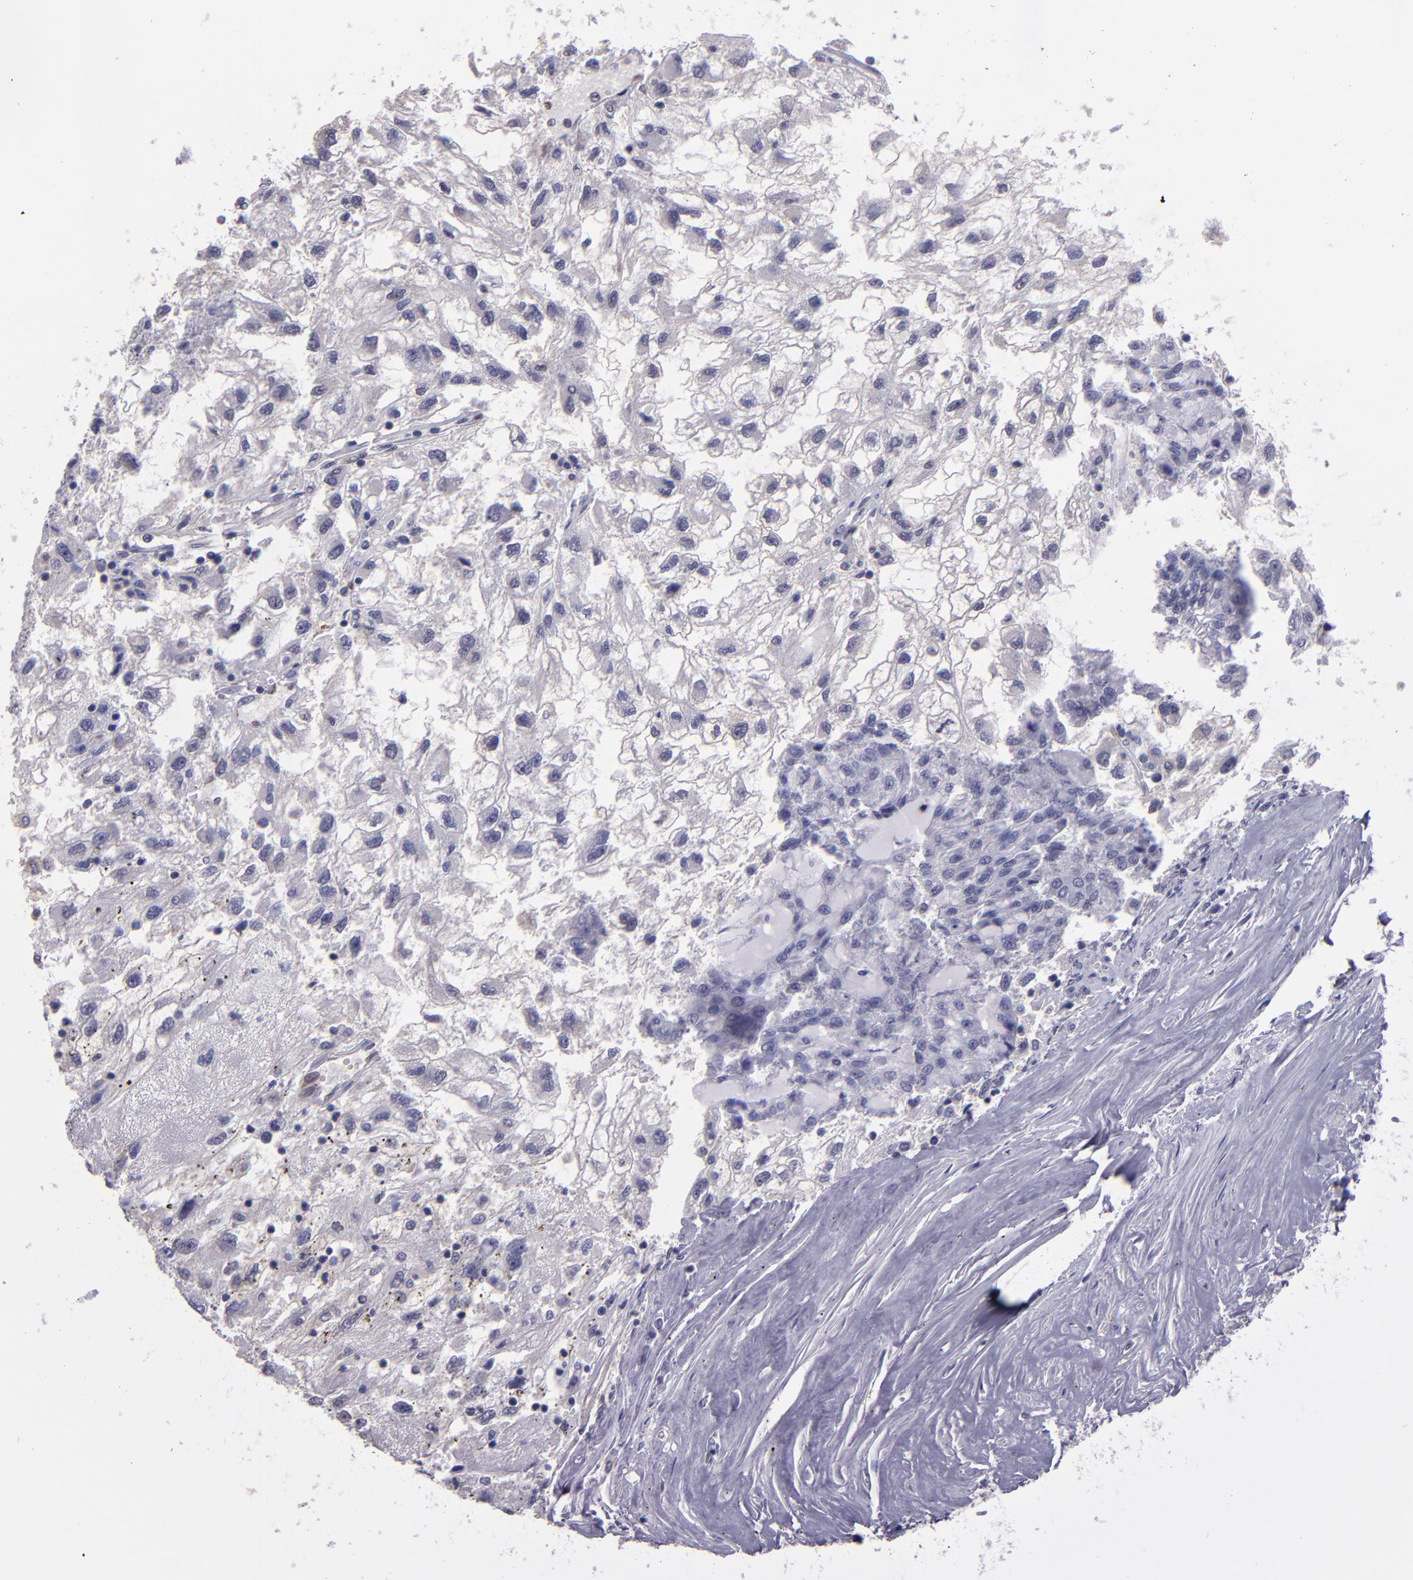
{"staining": {"intensity": "negative", "quantity": "none", "location": "none"}, "tissue": "renal cancer", "cell_type": "Tumor cells", "image_type": "cancer", "snomed": [{"axis": "morphology", "description": "Normal tissue, NOS"}, {"axis": "morphology", "description": "Adenocarcinoma, NOS"}, {"axis": "topography", "description": "Kidney"}], "caption": "This is a histopathology image of immunohistochemistry (IHC) staining of renal adenocarcinoma, which shows no positivity in tumor cells. The staining is performed using DAB brown chromogen with nuclei counter-stained in using hematoxylin.", "gene": "CEBPE", "patient": {"sex": "male", "age": 71}}